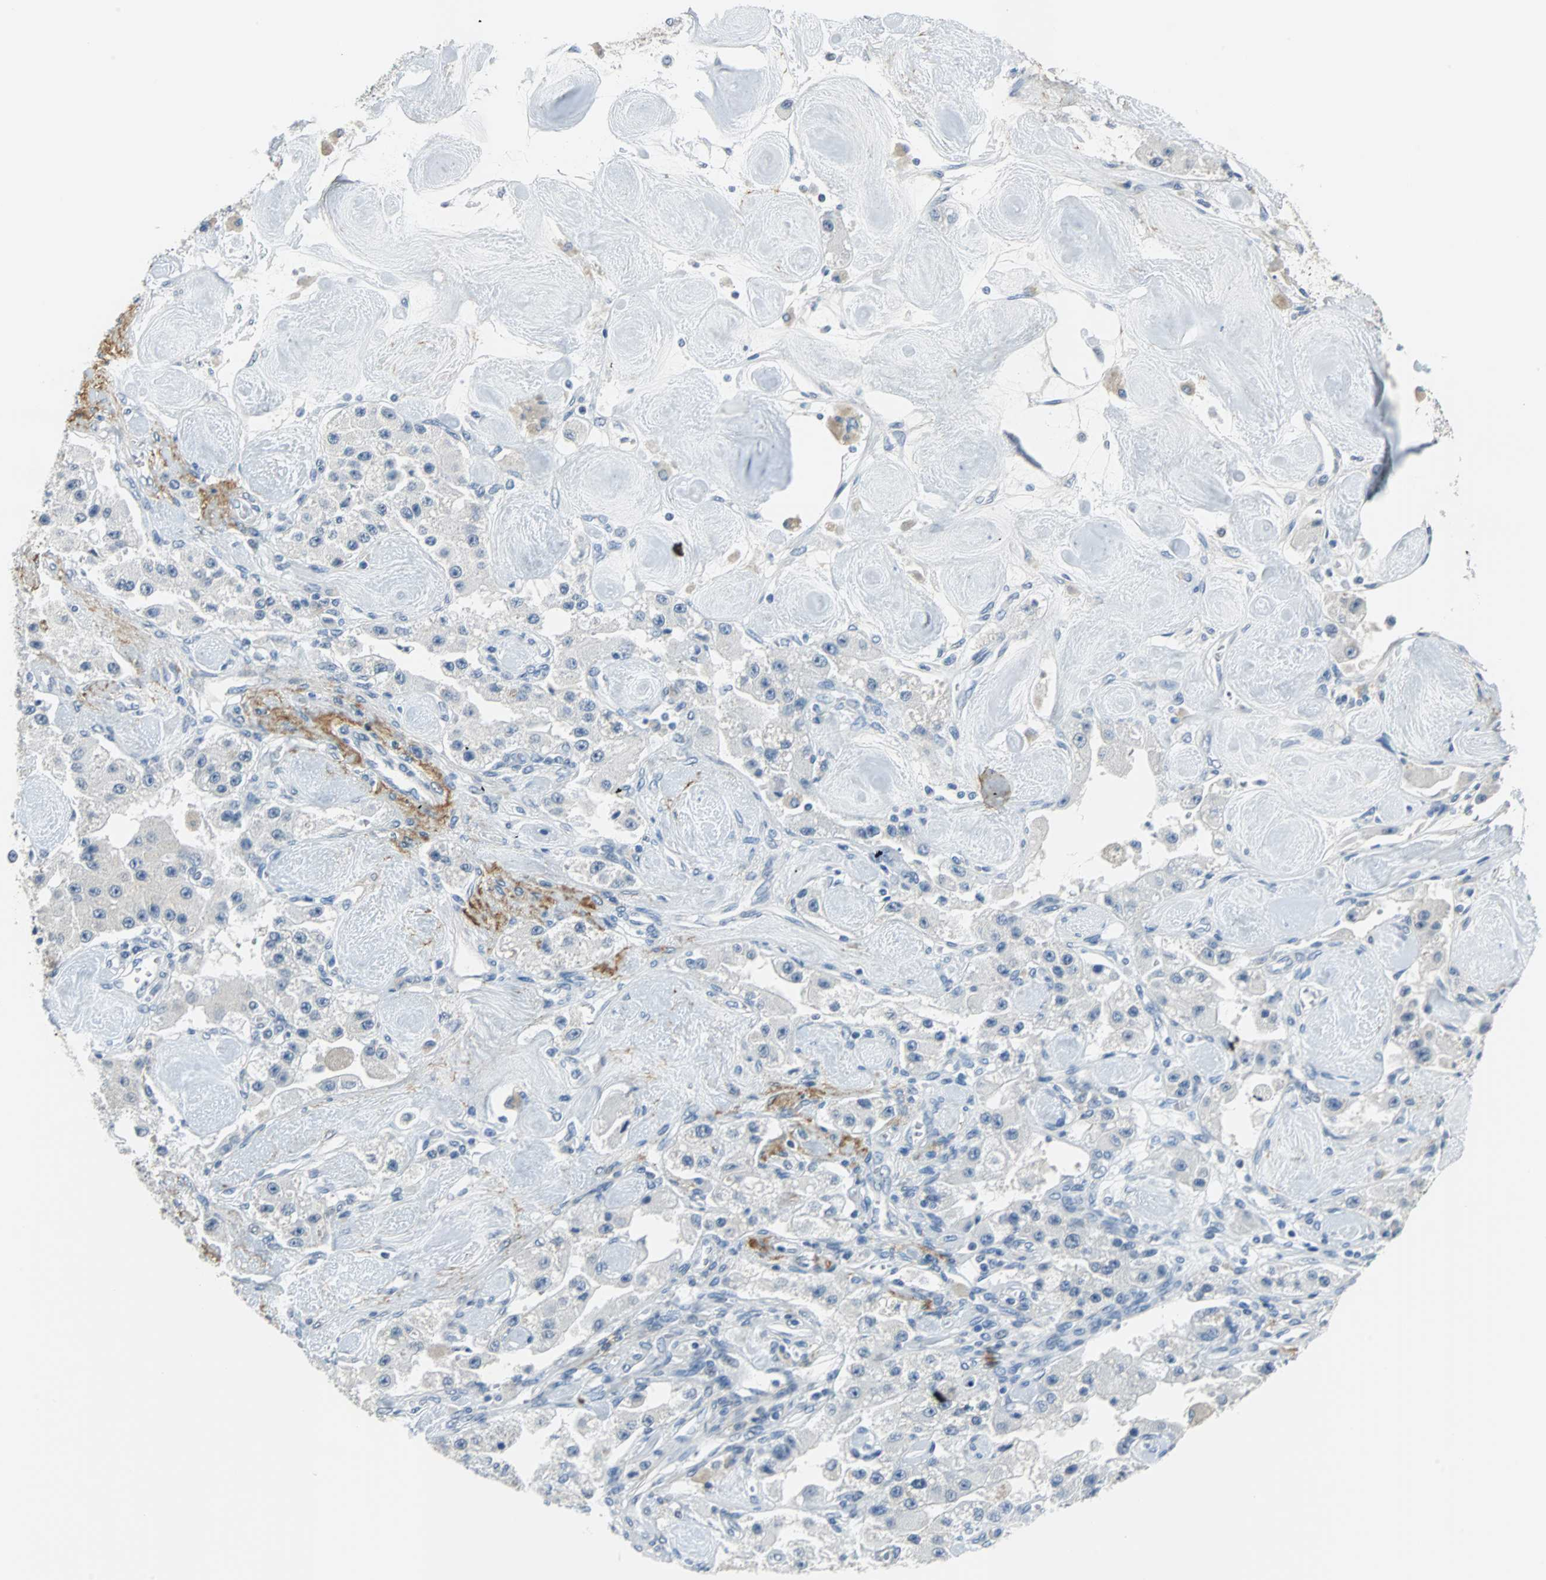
{"staining": {"intensity": "negative", "quantity": "none", "location": "none"}, "tissue": "carcinoid", "cell_type": "Tumor cells", "image_type": "cancer", "snomed": [{"axis": "morphology", "description": "Carcinoid, malignant, NOS"}, {"axis": "topography", "description": "Pancreas"}], "caption": "Image shows no significant protein expression in tumor cells of malignant carcinoid. (Brightfield microscopy of DAB (3,3'-diaminobenzidine) IHC at high magnification).", "gene": "MUC7", "patient": {"sex": "male", "age": 41}}